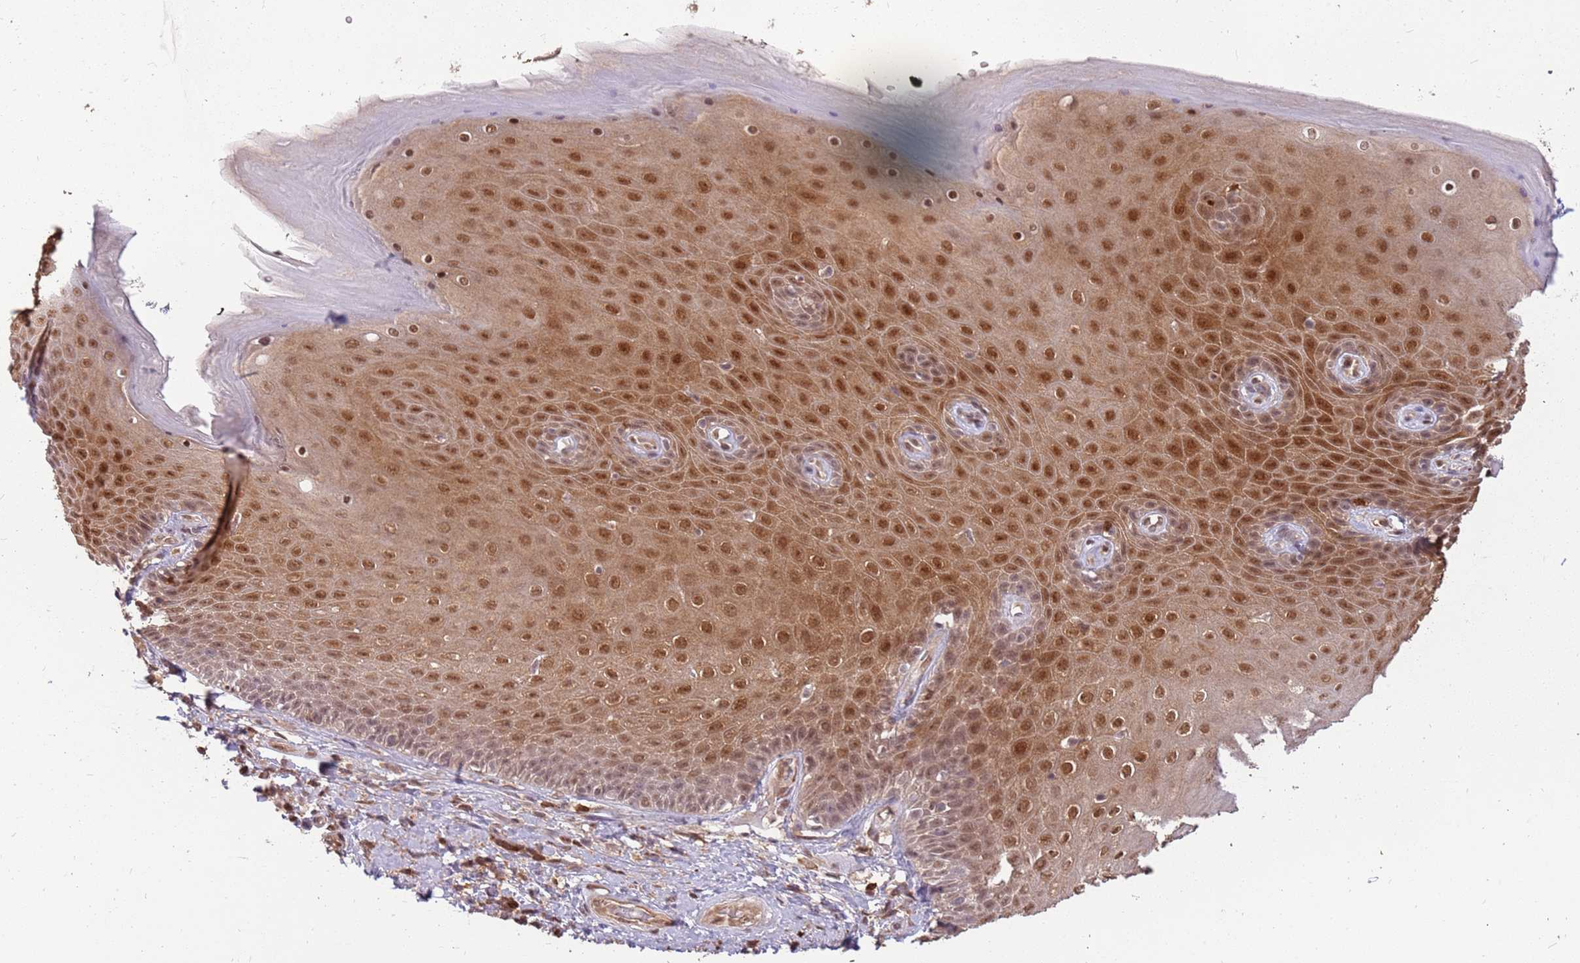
{"staining": {"intensity": "moderate", "quantity": ">75%", "location": "nuclear"}, "tissue": "skin", "cell_type": "Epidermal cells", "image_type": "normal", "snomed": [{"axis": "morphology", "description": "Normal tissue, NOS"}, {"axis": "topography", "description": "Anal"}, {"axis": "topography", "description": "Peripheral nerve tissue"}], "caption": "IHC of unremarkable human skin exhibits medium levels of moderate nuclear positivity in approximately >75% of epidermal cells.", "gene": "GBP2", "patient": {"sex": "male", "age": 53}}